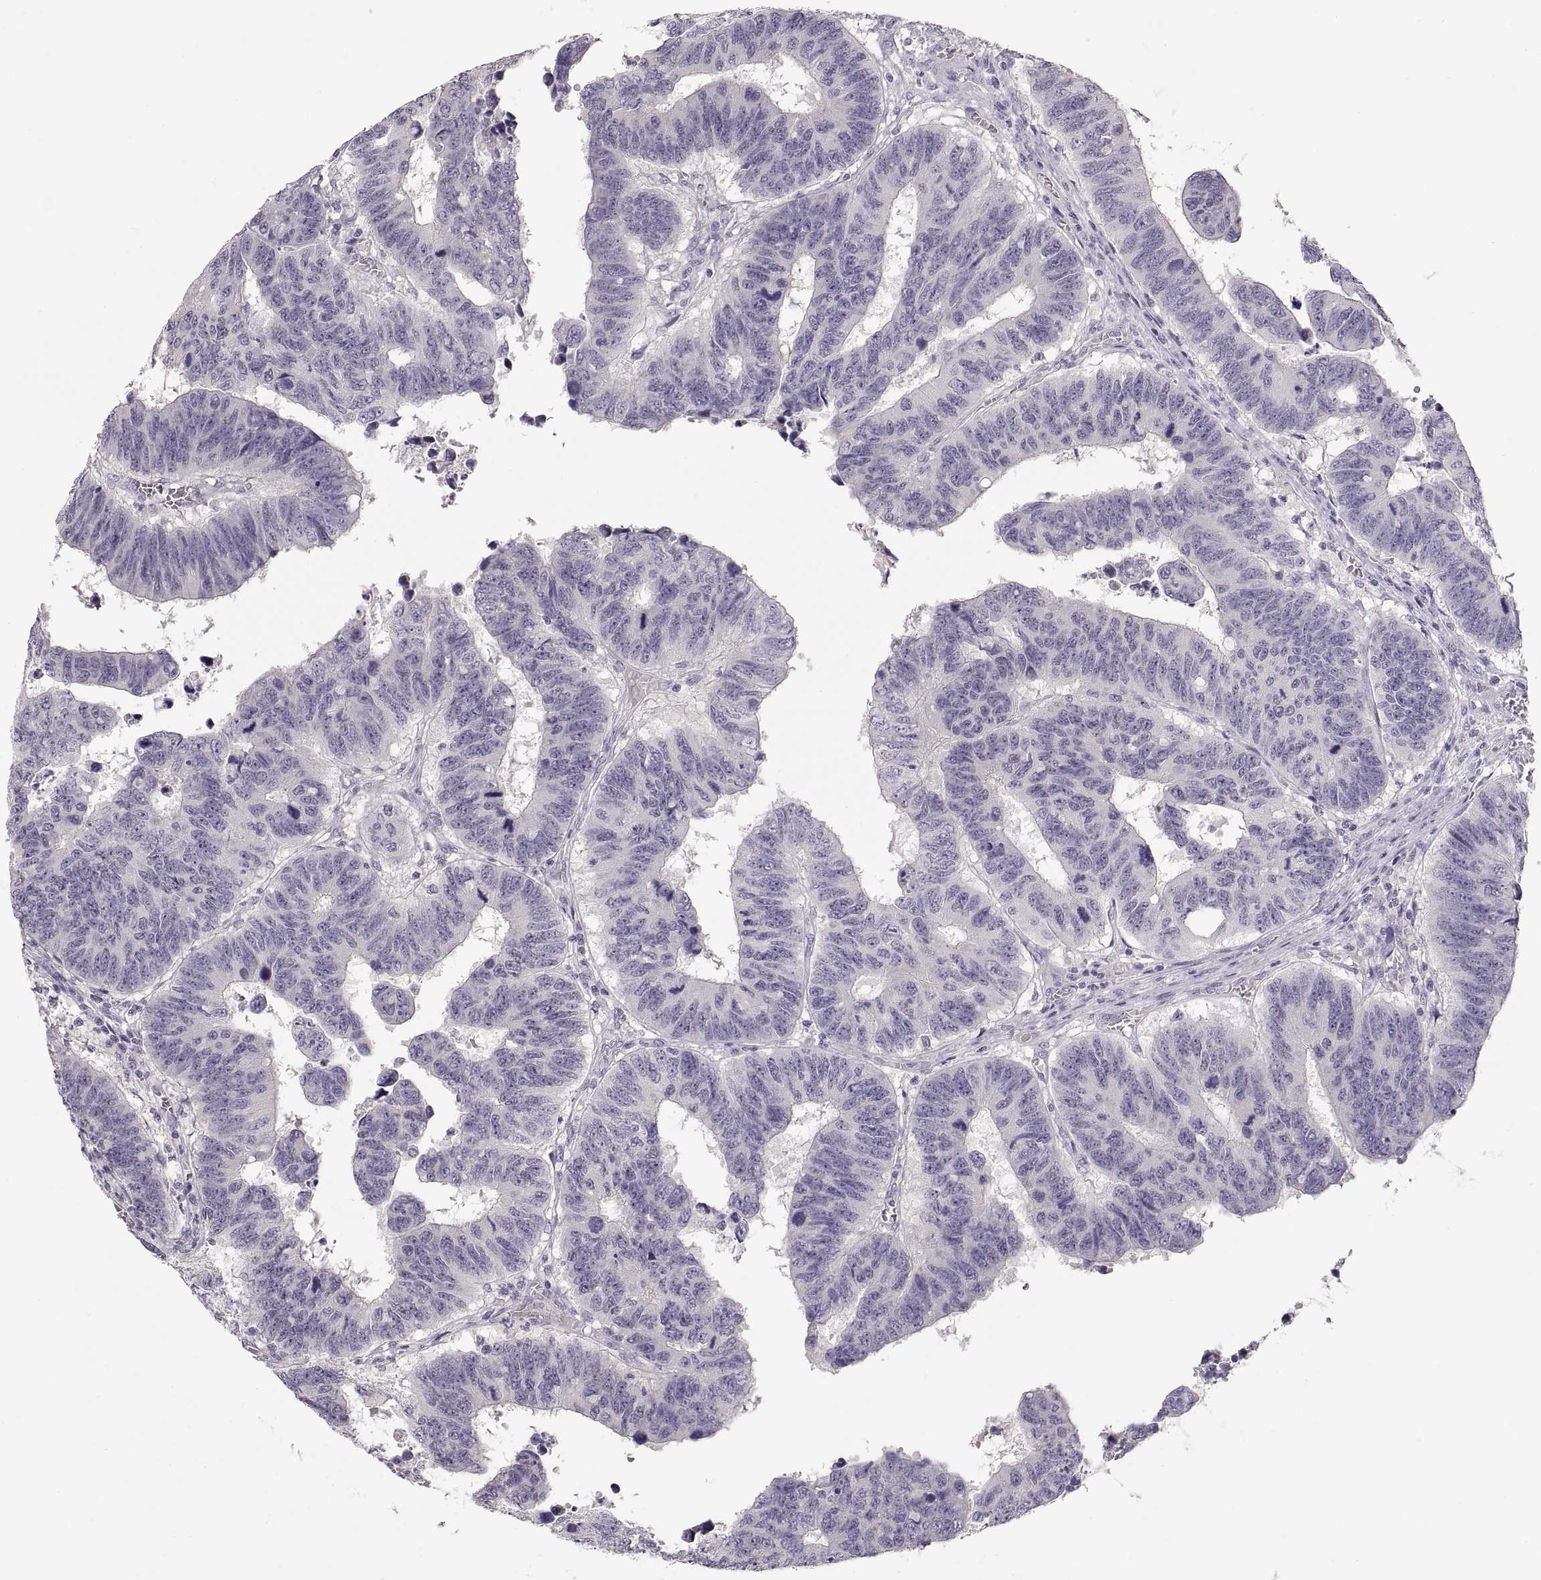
{"staining": {"intensity": "negative", "quantity": "none", "location": "none"}, "tissue": "colorectal cancer", "cell_type": "Tumor cells", "image_type": "cancer", "snomed": [{"axis": "morphology", "description": "Adenocarcinoma, NOS"}, {"axis": "topography", "description": "Appendix"}, {"axis": "topography", "description": "Colon"}, {"axis": "topography", "description": "Cecum"}, {"axis": "topography", "description": "Colon asc"}], "caption": "IHC micrograph of human colorectal adenocarcinoma stained for a protein (brown), which shows no positivity in tumor cells.", "gene": "PCSK2", "patient": {"sex": "female", "age": 85}}